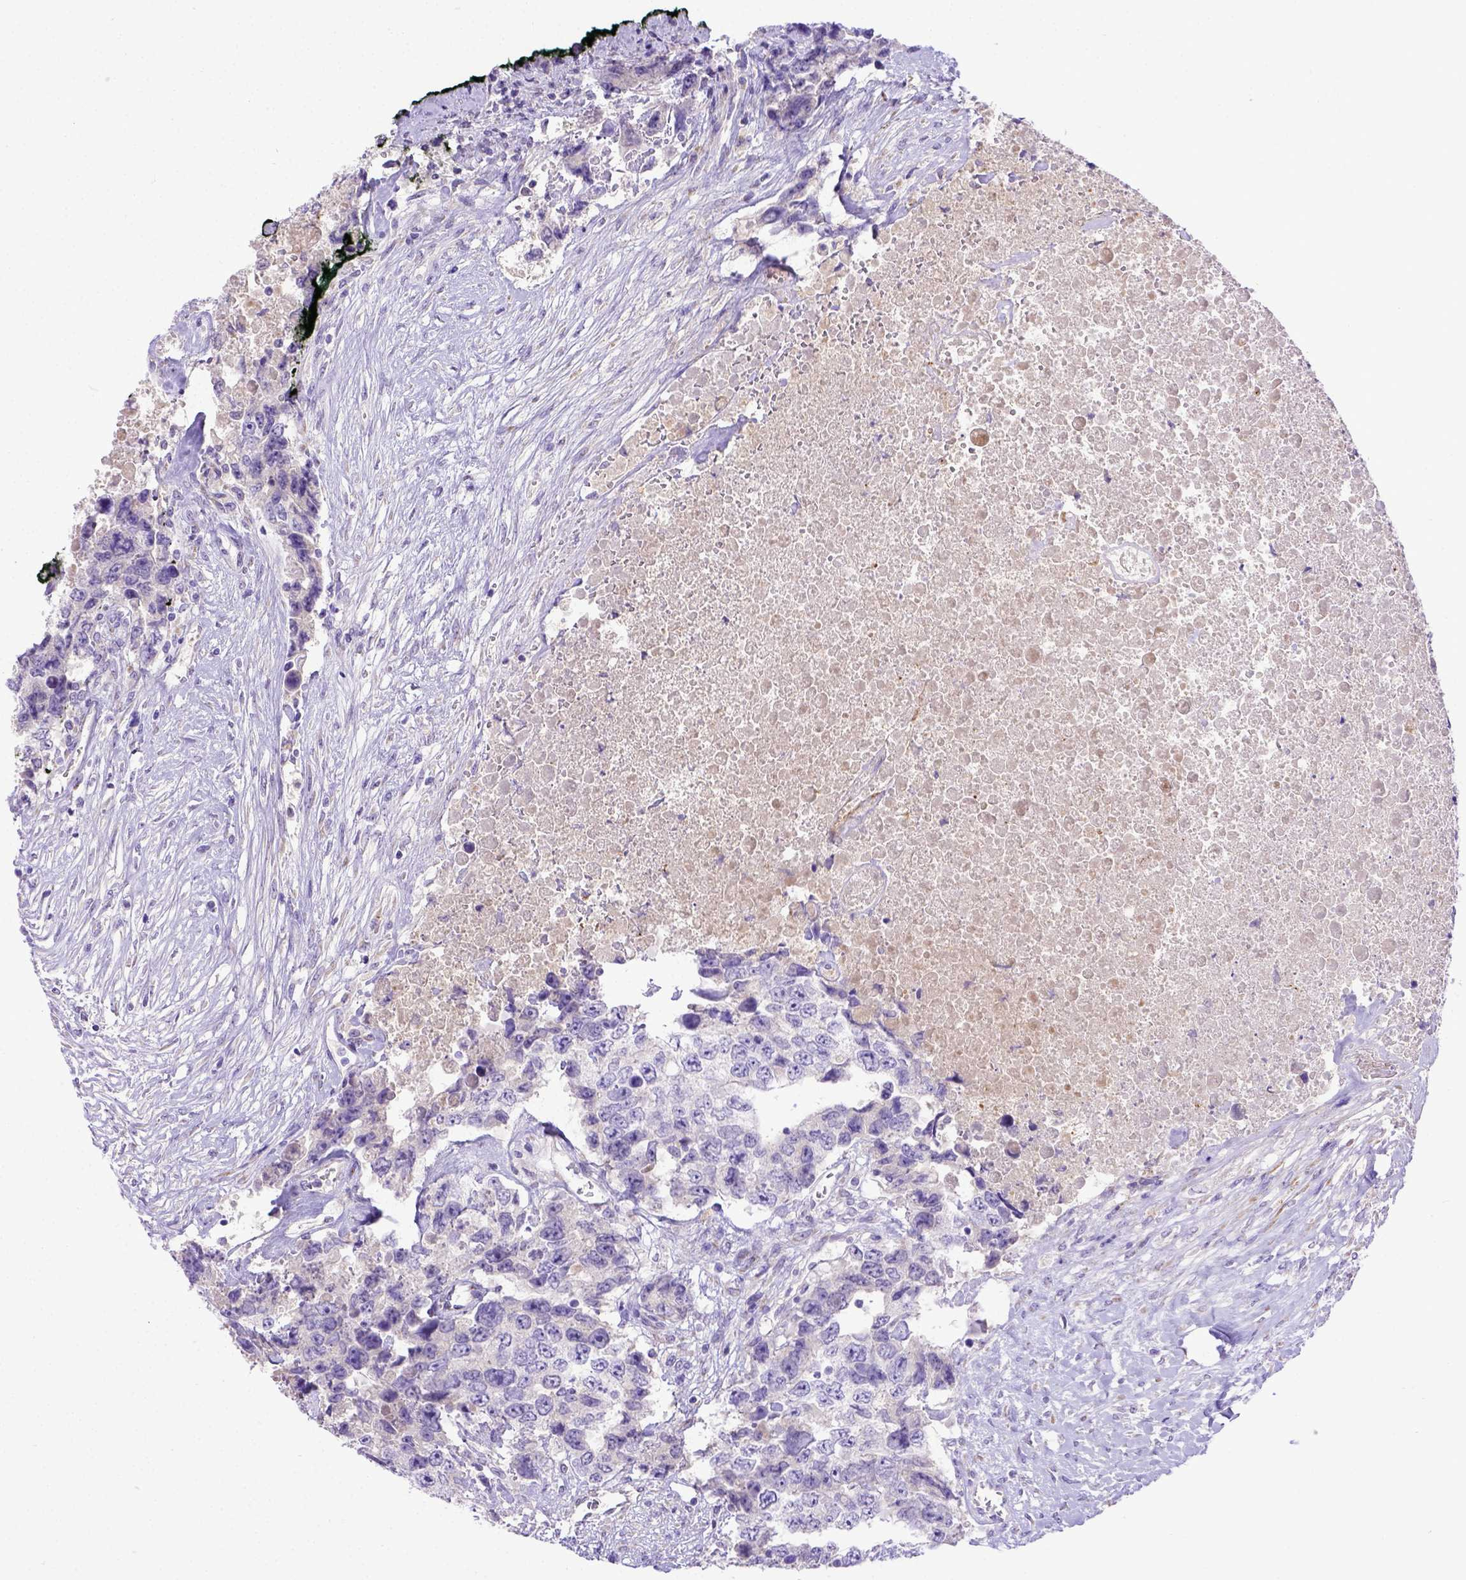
{"staining": {"intensity": "negative", "quantity": "none", "location": "none"}, "tissue": "testis cancer", "cell_type": "Tumor cells", "image_type": "cancer", "snomed": [{"axis": "morphology", "description": "Carcinoma, Embryonal, NOS"}, {"axis": "topography", "description": "Testis"}], "caption": "This is an immunohistochemistry (IHC) micrograph of testis cancer. There is no staining in tumor cells.", "gene": "CFAP300", "patient": {"sex": "male", "age": 24}}